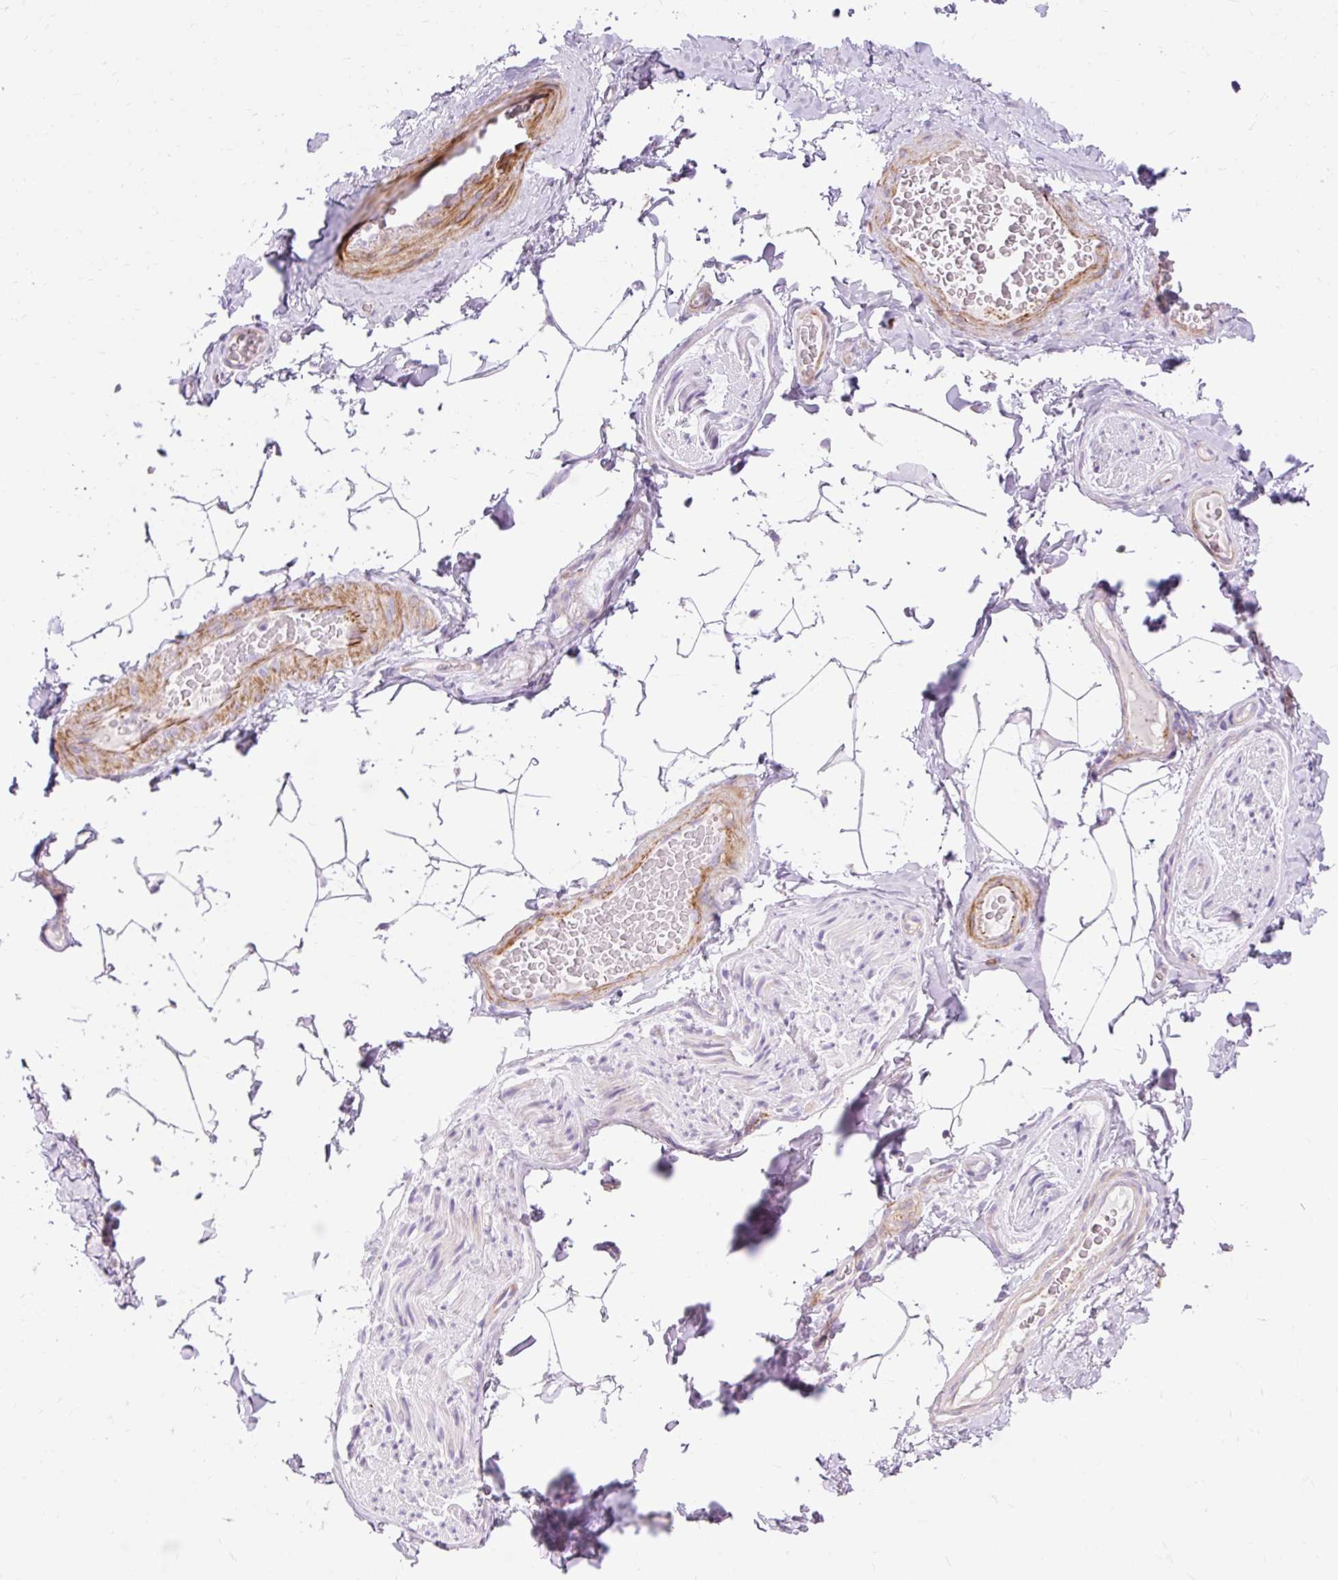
{"staining": {"intensity": "negative", "quantity": "none", "location": "none"}, "tissue": "adipose tissue", "cell_type": "Adipocytes", "image_type": "normal", "snomed": [{"axis": "morphology", "description": "Normal tissue, NOS"}, {"axis": "topography", "description": "Vascular tissue"}, {"axis": "topography", "description": "Peripheral nerve tissue"}], "caption": "Photomicrograph shows no protein expression in adipocytes of normal adipose tissue.", "gene": "CORO7", "patient": {"sex": "male", "age": 41}}